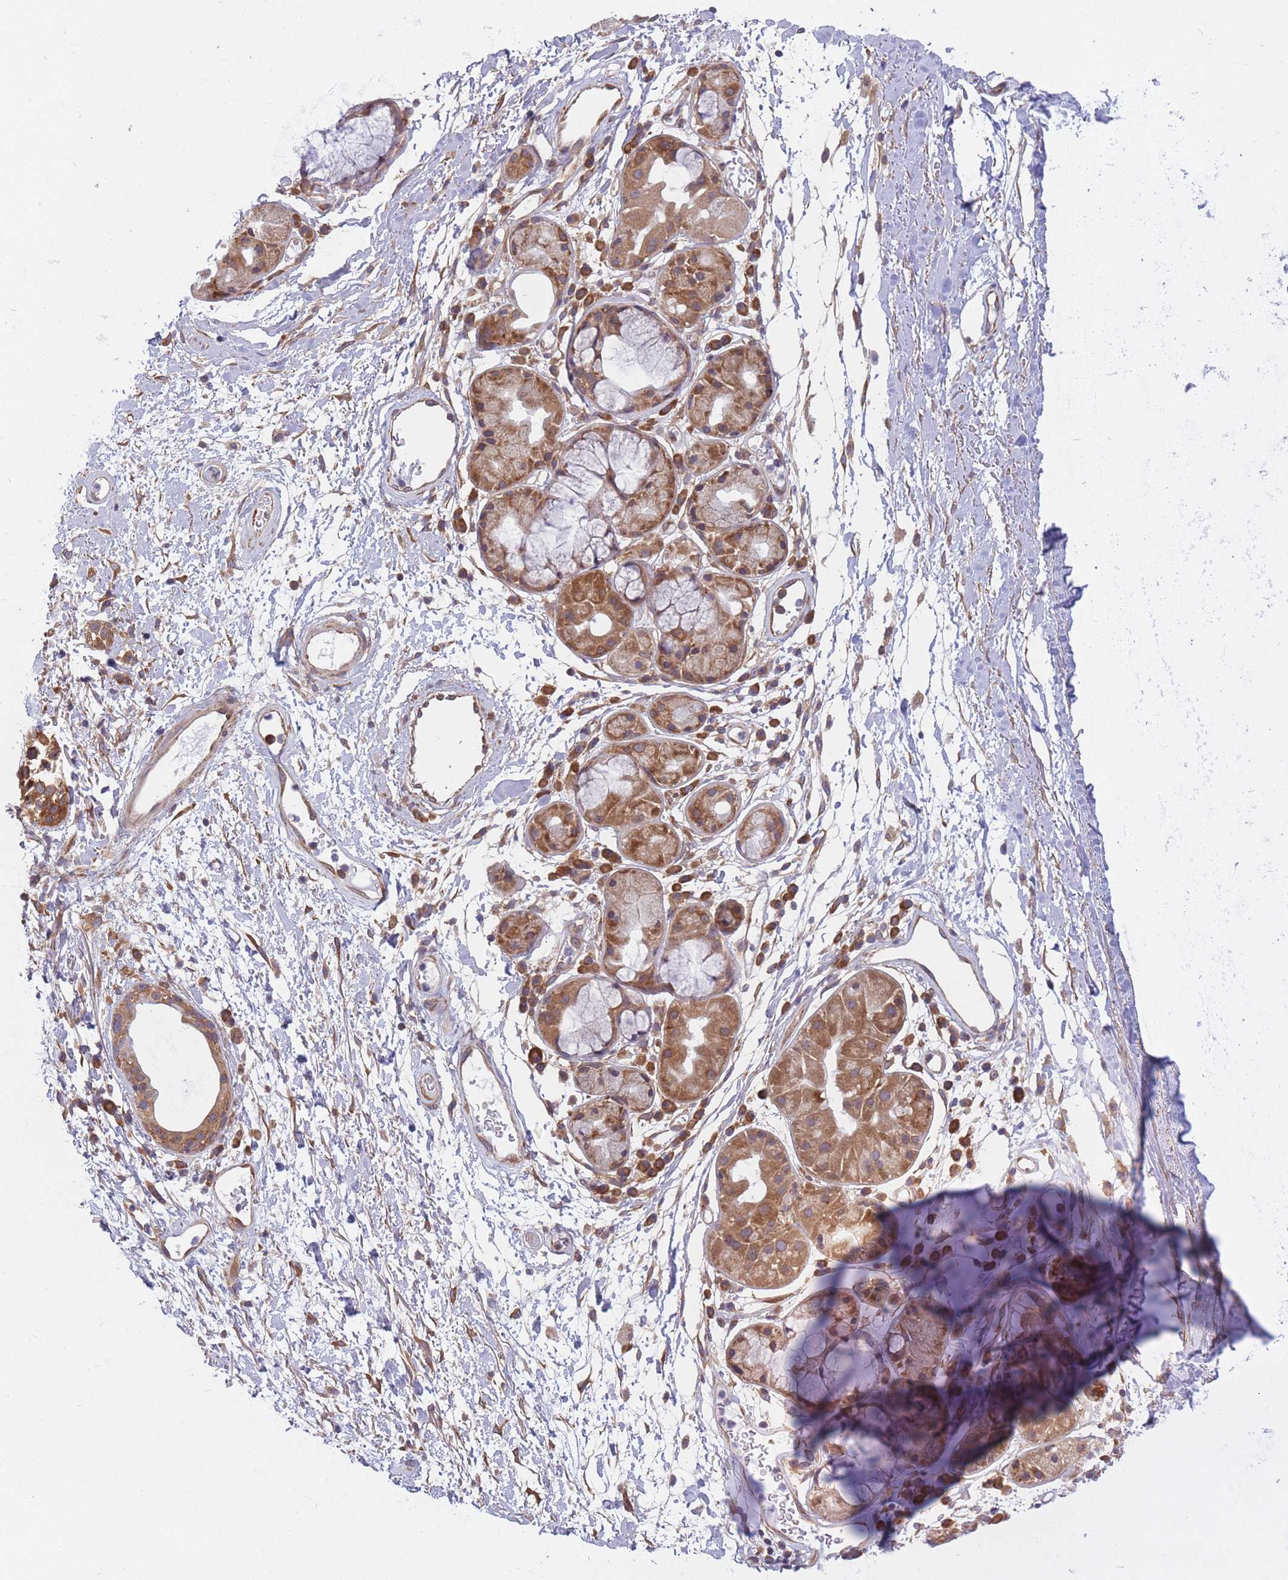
{"staining": {"intensity": "negative", "quantity": "none", "location": "none"}, "tissue": "adipose tissue", "cell_type": "Adipocytes", "image_type": "normal", "snomed": [{"axis": "morphology", "description": "Normal tissue, NOS"}, {"axis": "topography", "description": "Cartilage tissue"}], "caption": "Adipocytes are negative for brown protein staining in benign adipose tissue. (DAB (3,3'-diaminobenzidine) immunohistochemistry (IHC) visualized using brightfield microscopy, high magnification).", "gene": "CCDC124", "patient": {"sex": "male", "age": 80}}